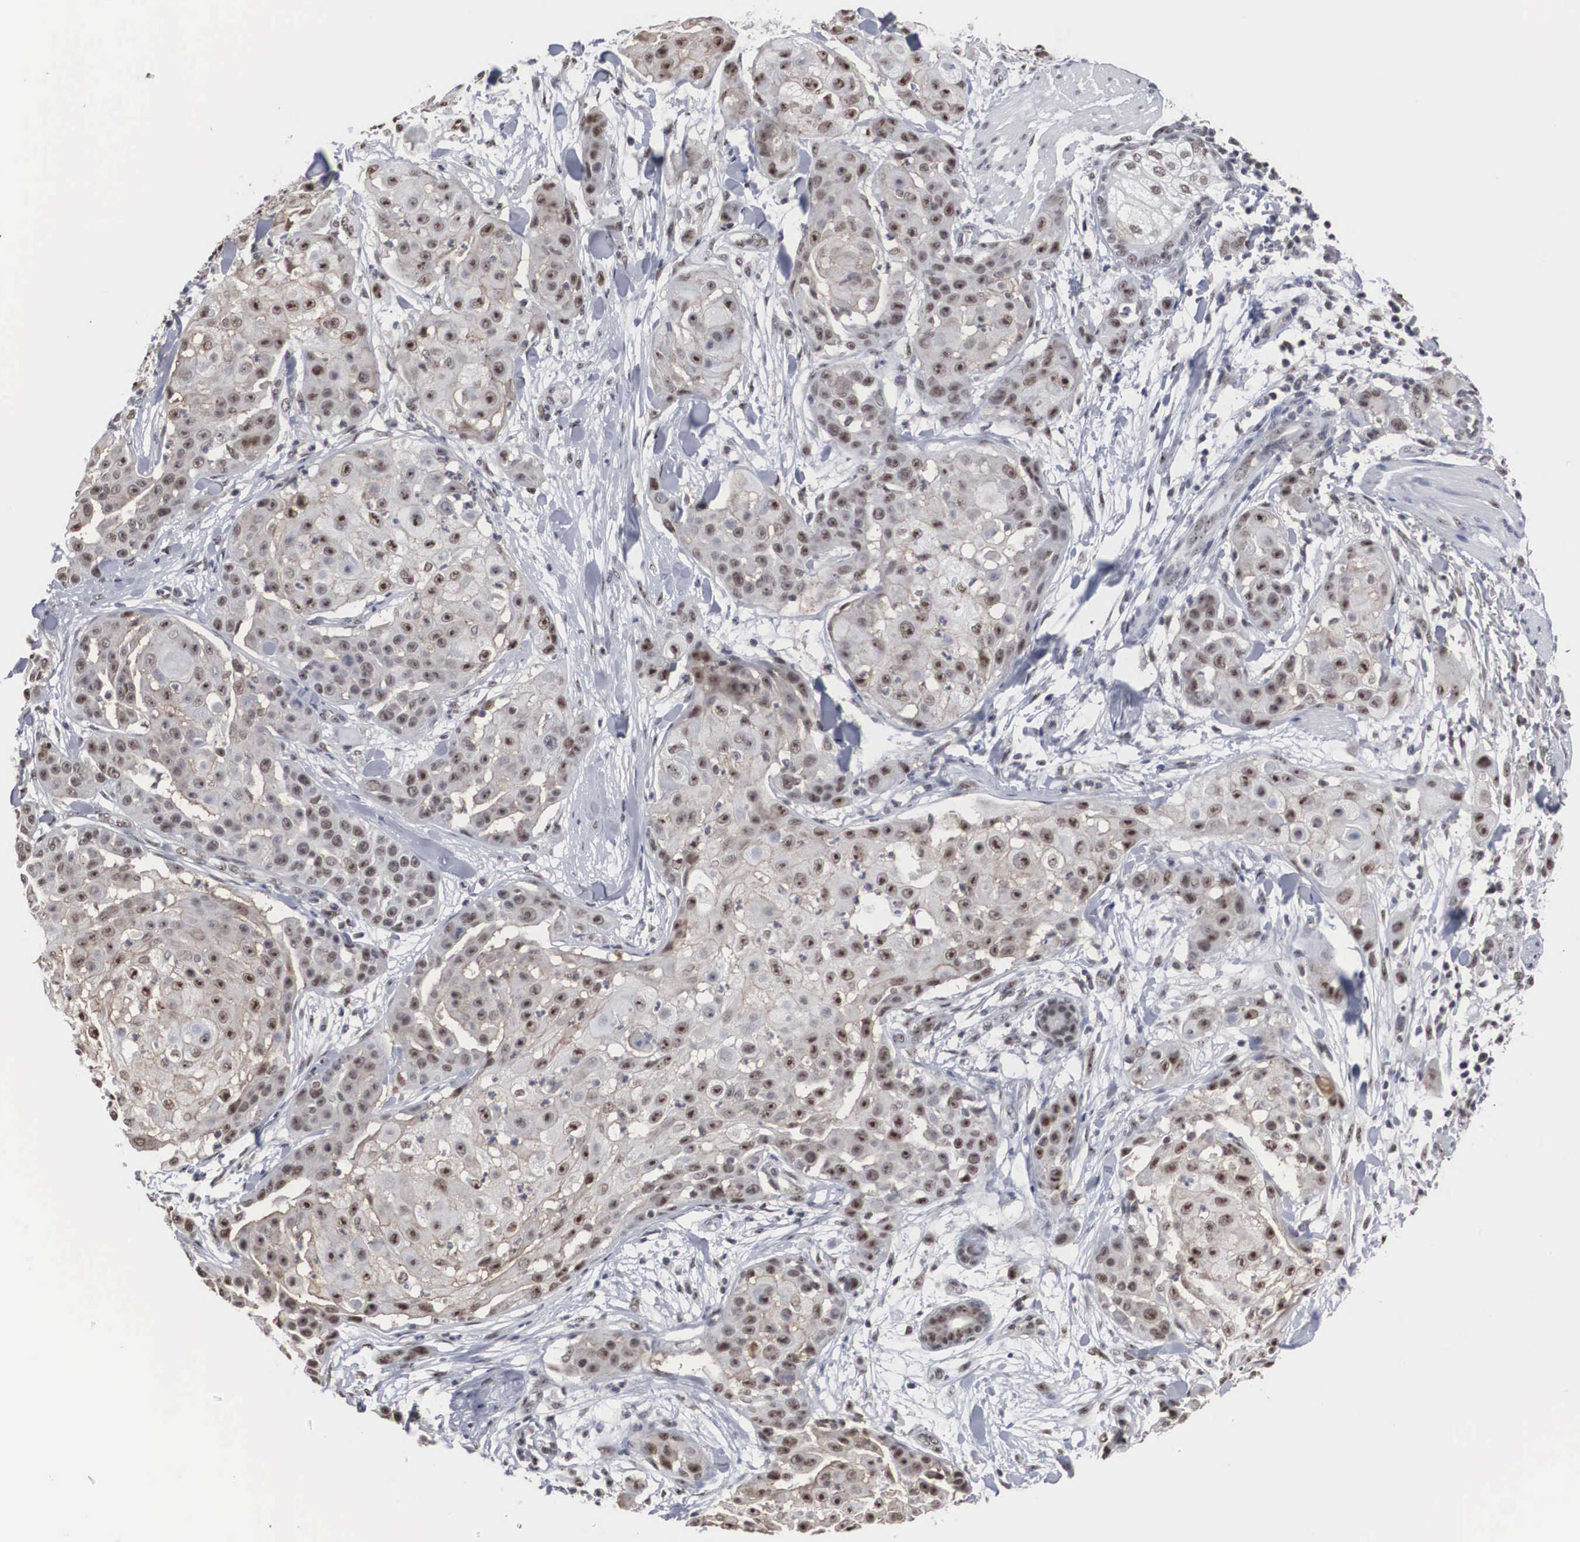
{"staining": {"intensity": "weak", "quantity": "25%-75%", "location": "nuclear"}, "tissue": "skin cancer", "cell_type": "Tumor cells", "image_type": "cancer", "snomed": [{"axis": "morphology", "description": "Squamous cell carcinoma, NOS"}, {"axis": "topography", "description": "Skin"}], "caption": "The photomicrograph shows staining of skin cancer (squamous cell carcinoma), revealing weak nuclear protein staining (brown color) within tumor cells.", "gene": "AUTS2", "patient": {"sex": "female", "age": 57}}